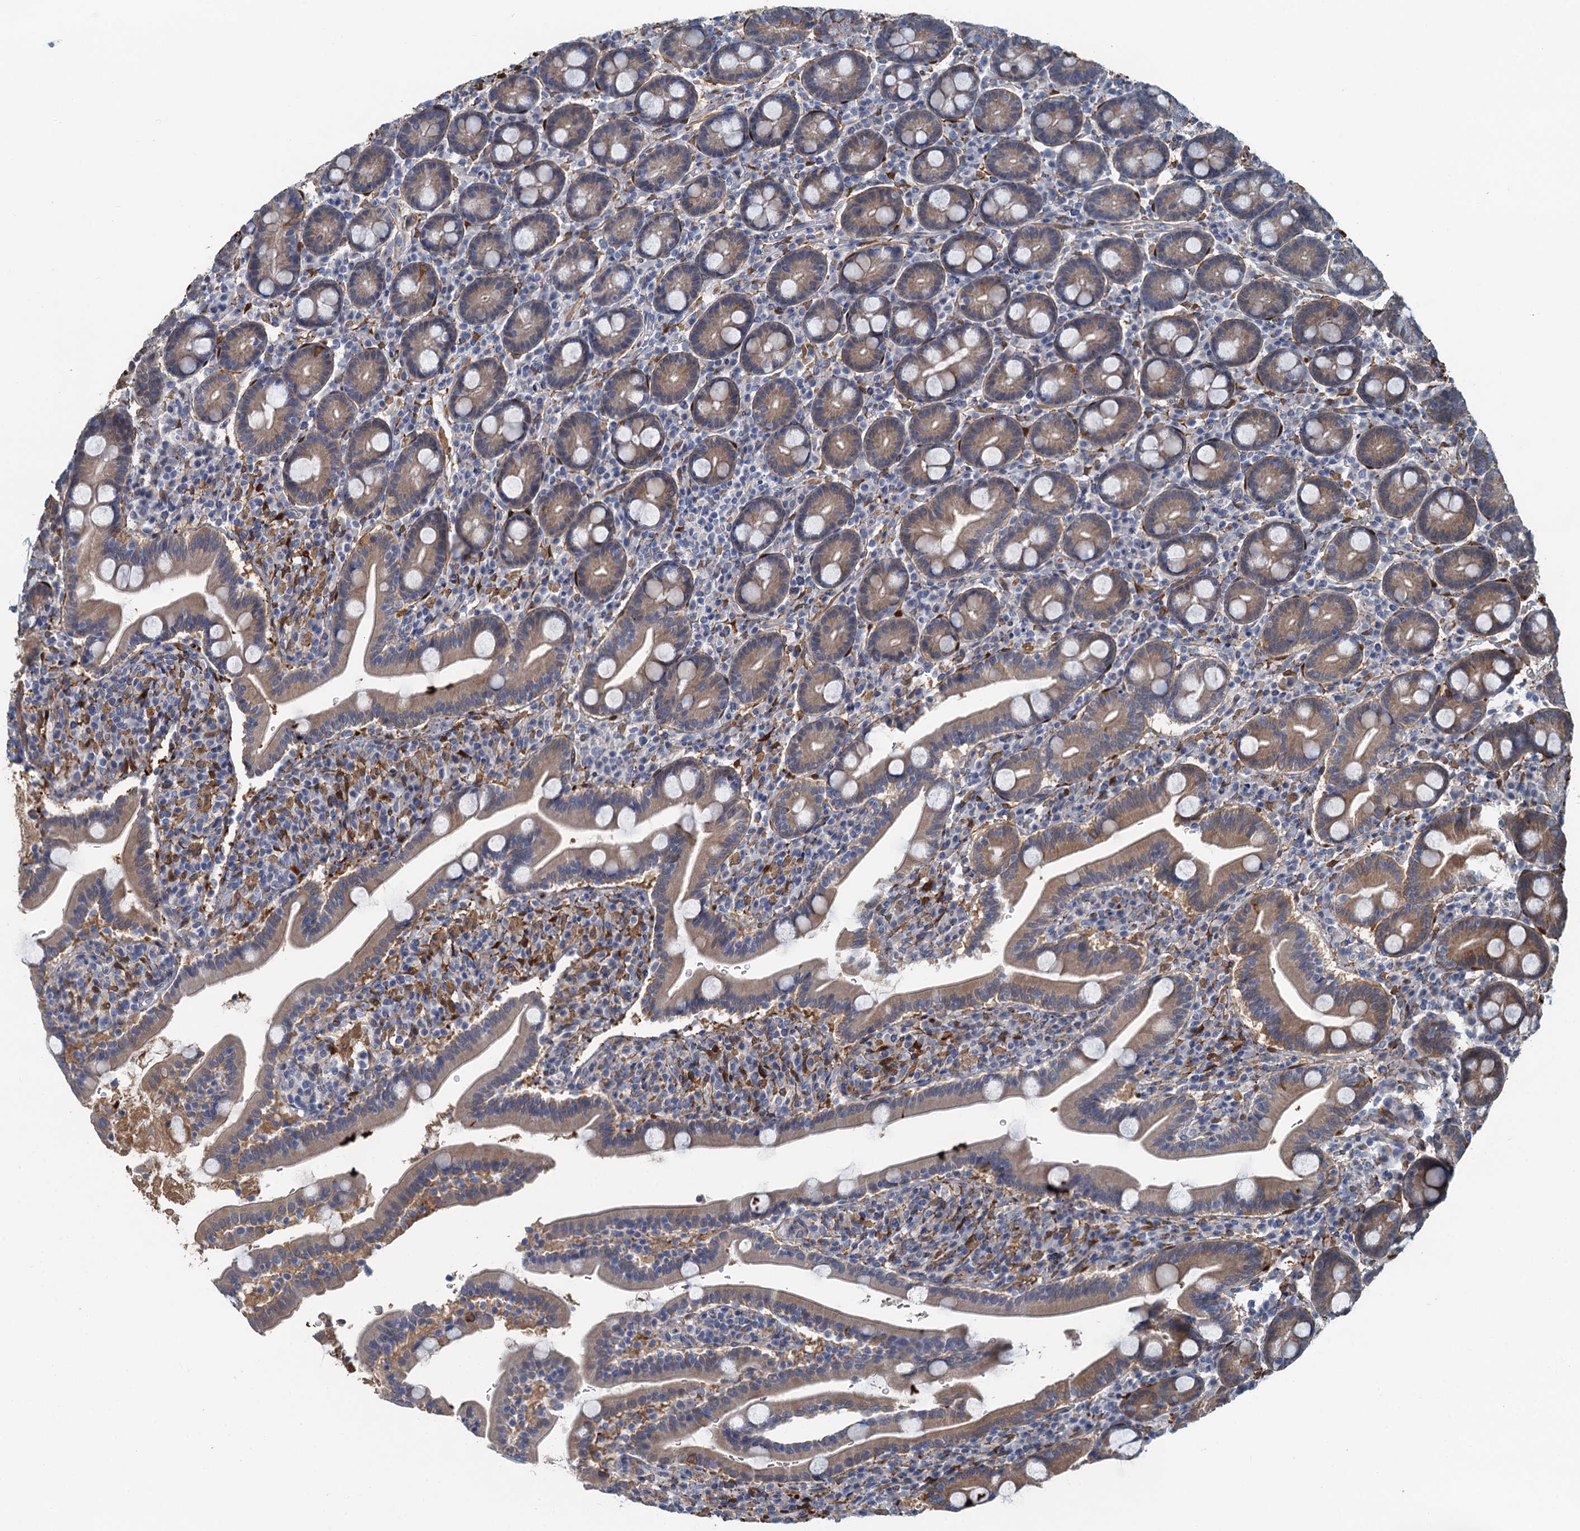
{"staining": {"intensity": "weak", "quantity": "25%-75%", "location": "cytoplasmic/membranous"}, "tissue": "duodenum", "cell_type": "Glandular cells", "image_type": "normal", "snomed": [{"axis": "morphology", "description": "Normal tissue, NOS"}, {"axis": "topography", "description": "Duodenum"}], "caption": "Brown immunohistochemical staining in unremarkable human duodenum shows weak cytoplasmic/membranous positivity in approximately 25%-75% of glandular cells. The staining is performed using DAB (3,3'-diaminobenzidine) brown chromogen to label protein expression. The nuclei are counter-stained blue using hematoxylin.", "gene": "POGLUT3", "patient": {"sex": "male", "age": 35}}